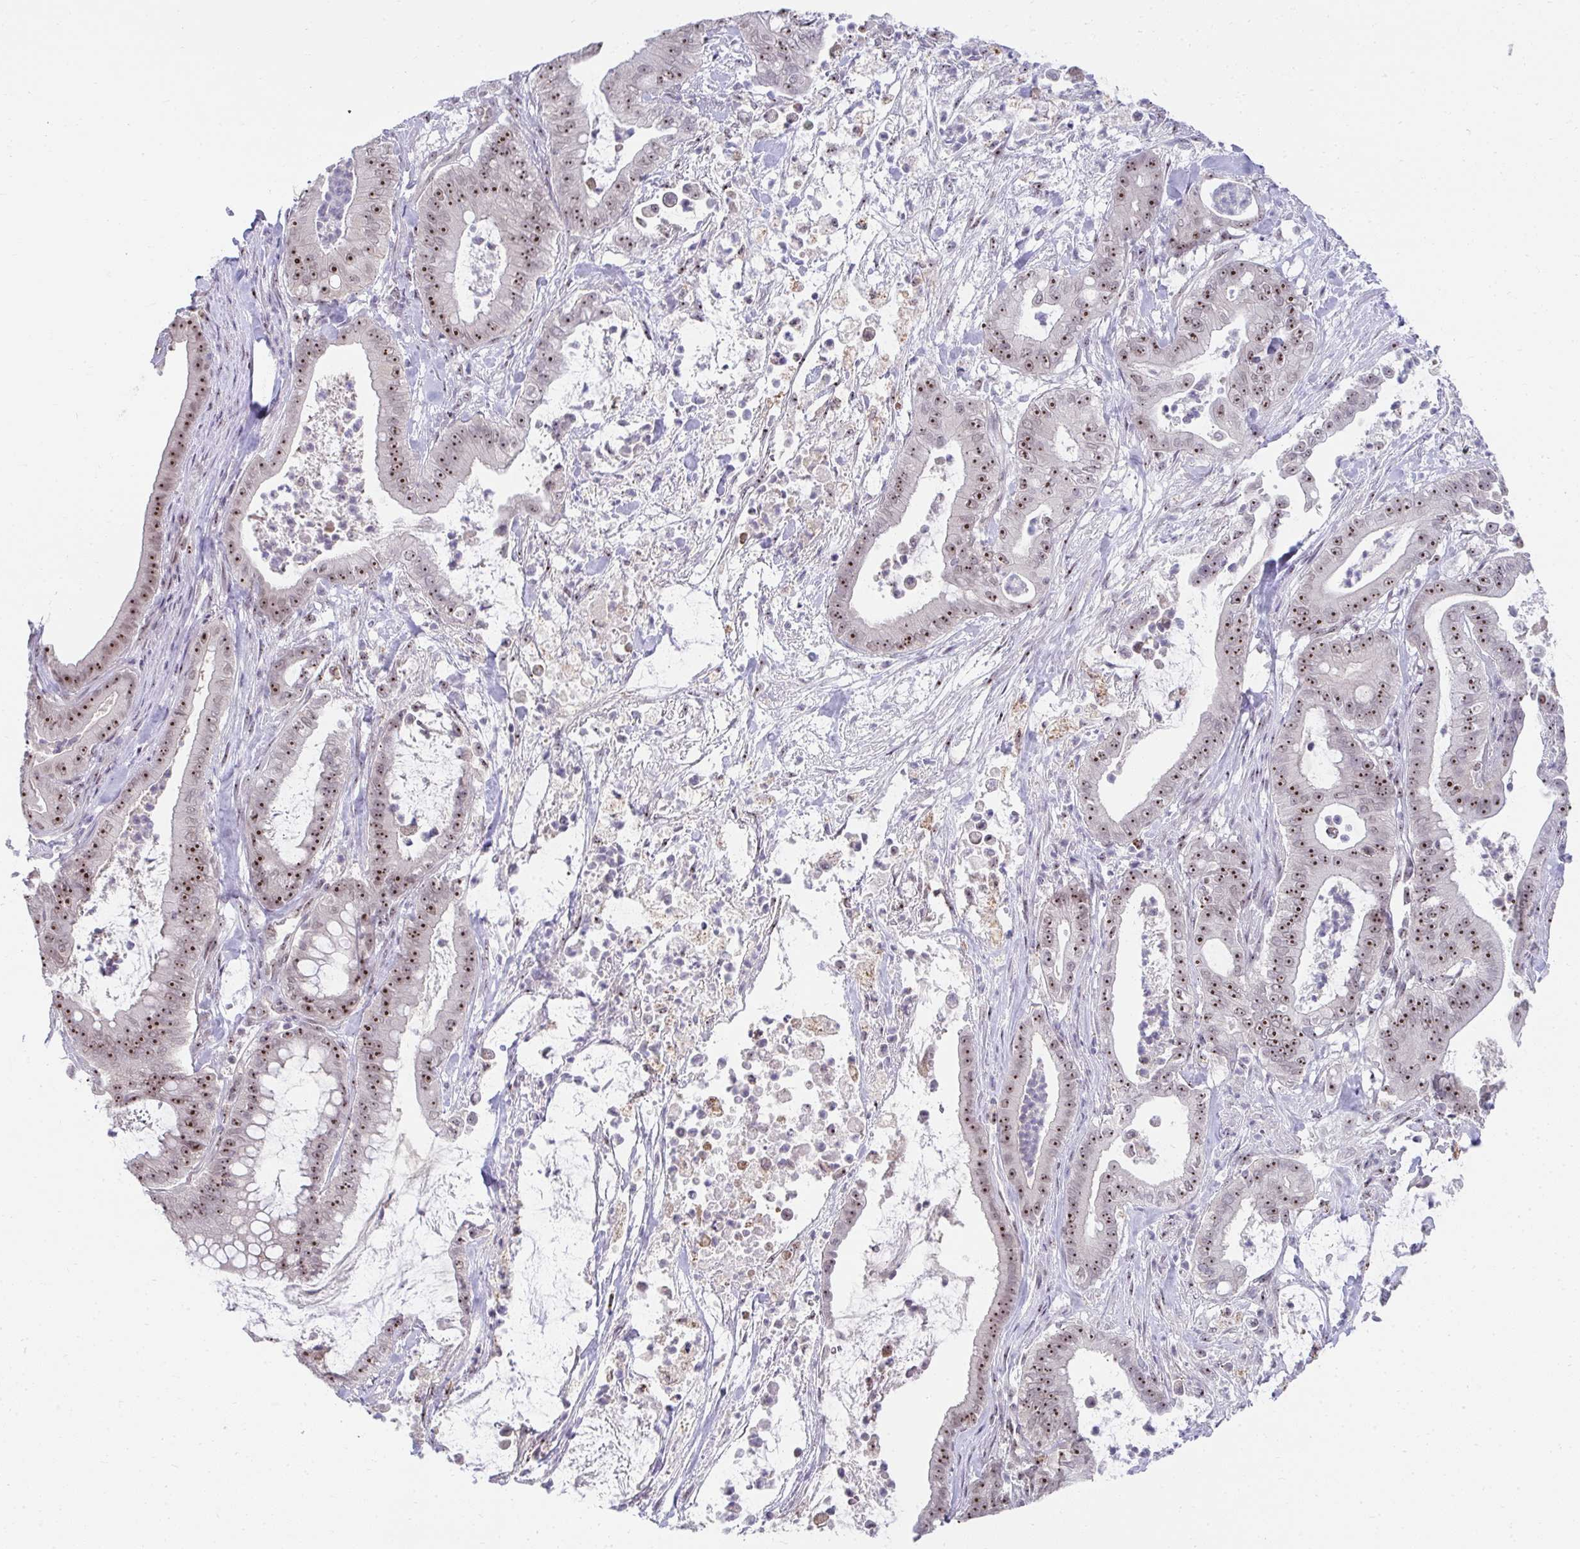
{"staining": {"intensity": "strong", "quantity": ">75%", "location": "nuclear"}, "tissue": "pancreatic cancer", "cell_type": "Tumor cells", "image_type": "cancer", "snomed": [{"axis": "morphology", "description": "Adenocarcinoma, NOS"}, {"axis": "topography", "description": "Pancreas"}], "caption": "Immunohistochemistry micrograph of pancreatic cancer (adenocarcinoma) stained for a protein (brown), which reveals high levels of strong nuclear expression in approximately >75% of tumor cells.", "gene": "HIRA", "patient": {"sex": "male", "age": 71}}